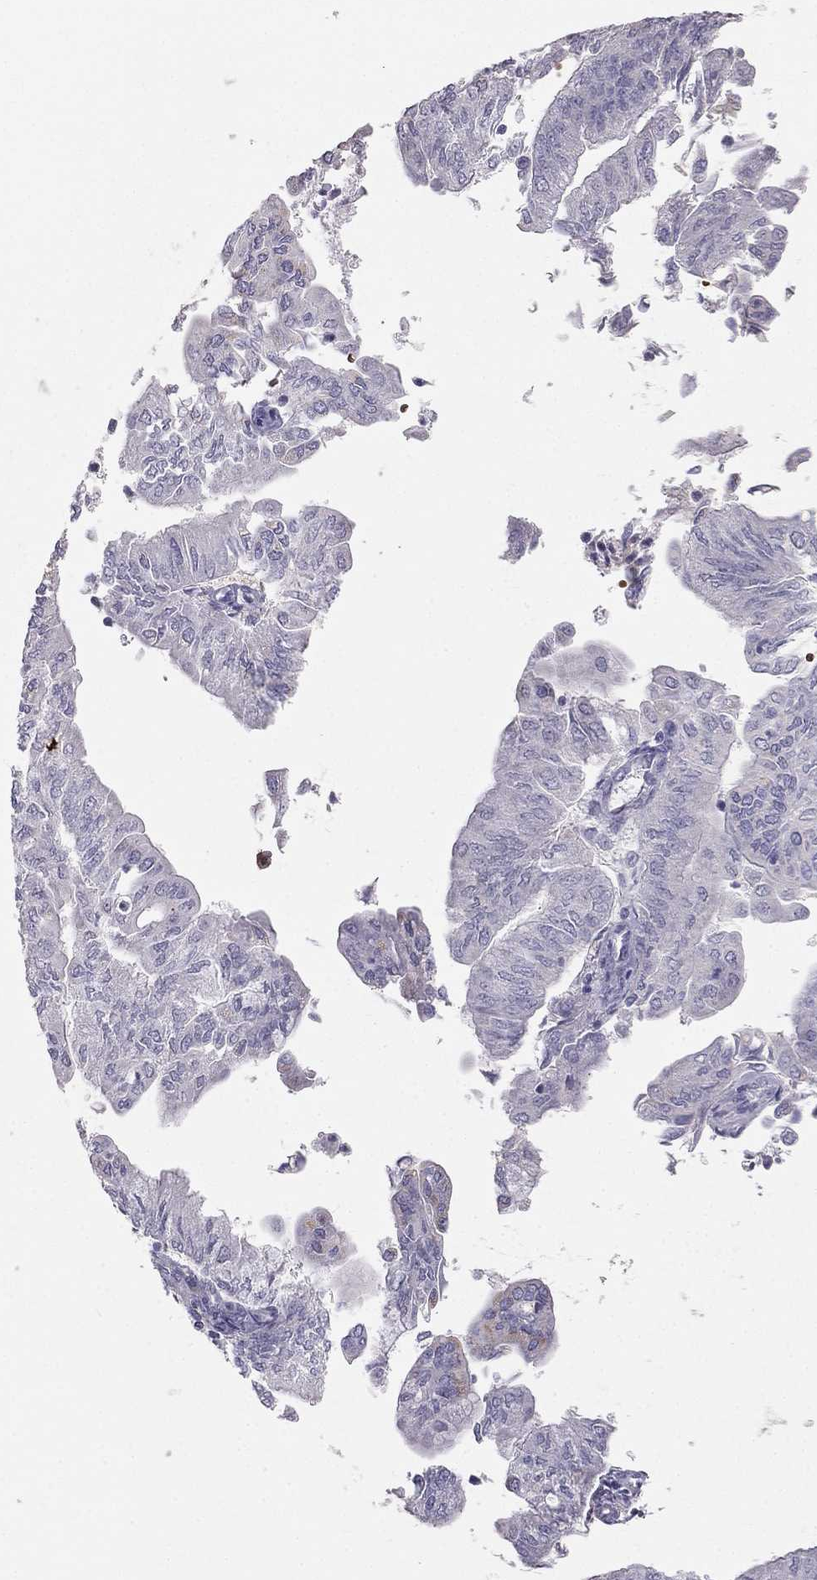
{"staining": {"intensity": "negative", "quantity": "none", "location": "none"}, "tissue": "endometrial cancer", "cell_type": "Tumor cells", "image_type": "cancer", "snomed": [{"axis": "morphology", "description": "Adenocarcinoma, NOS"}, {"axis": "topography", "description": "Endometrium"}], "caption": "The histopathology image exhibits no significant expression in tumor cells of endometrial adenocarcinoma. (DAB immunohistochemistry with hematoxylin counter stain).", "gene": "RHD", "patient": {"sex": "female", "age": 59}}